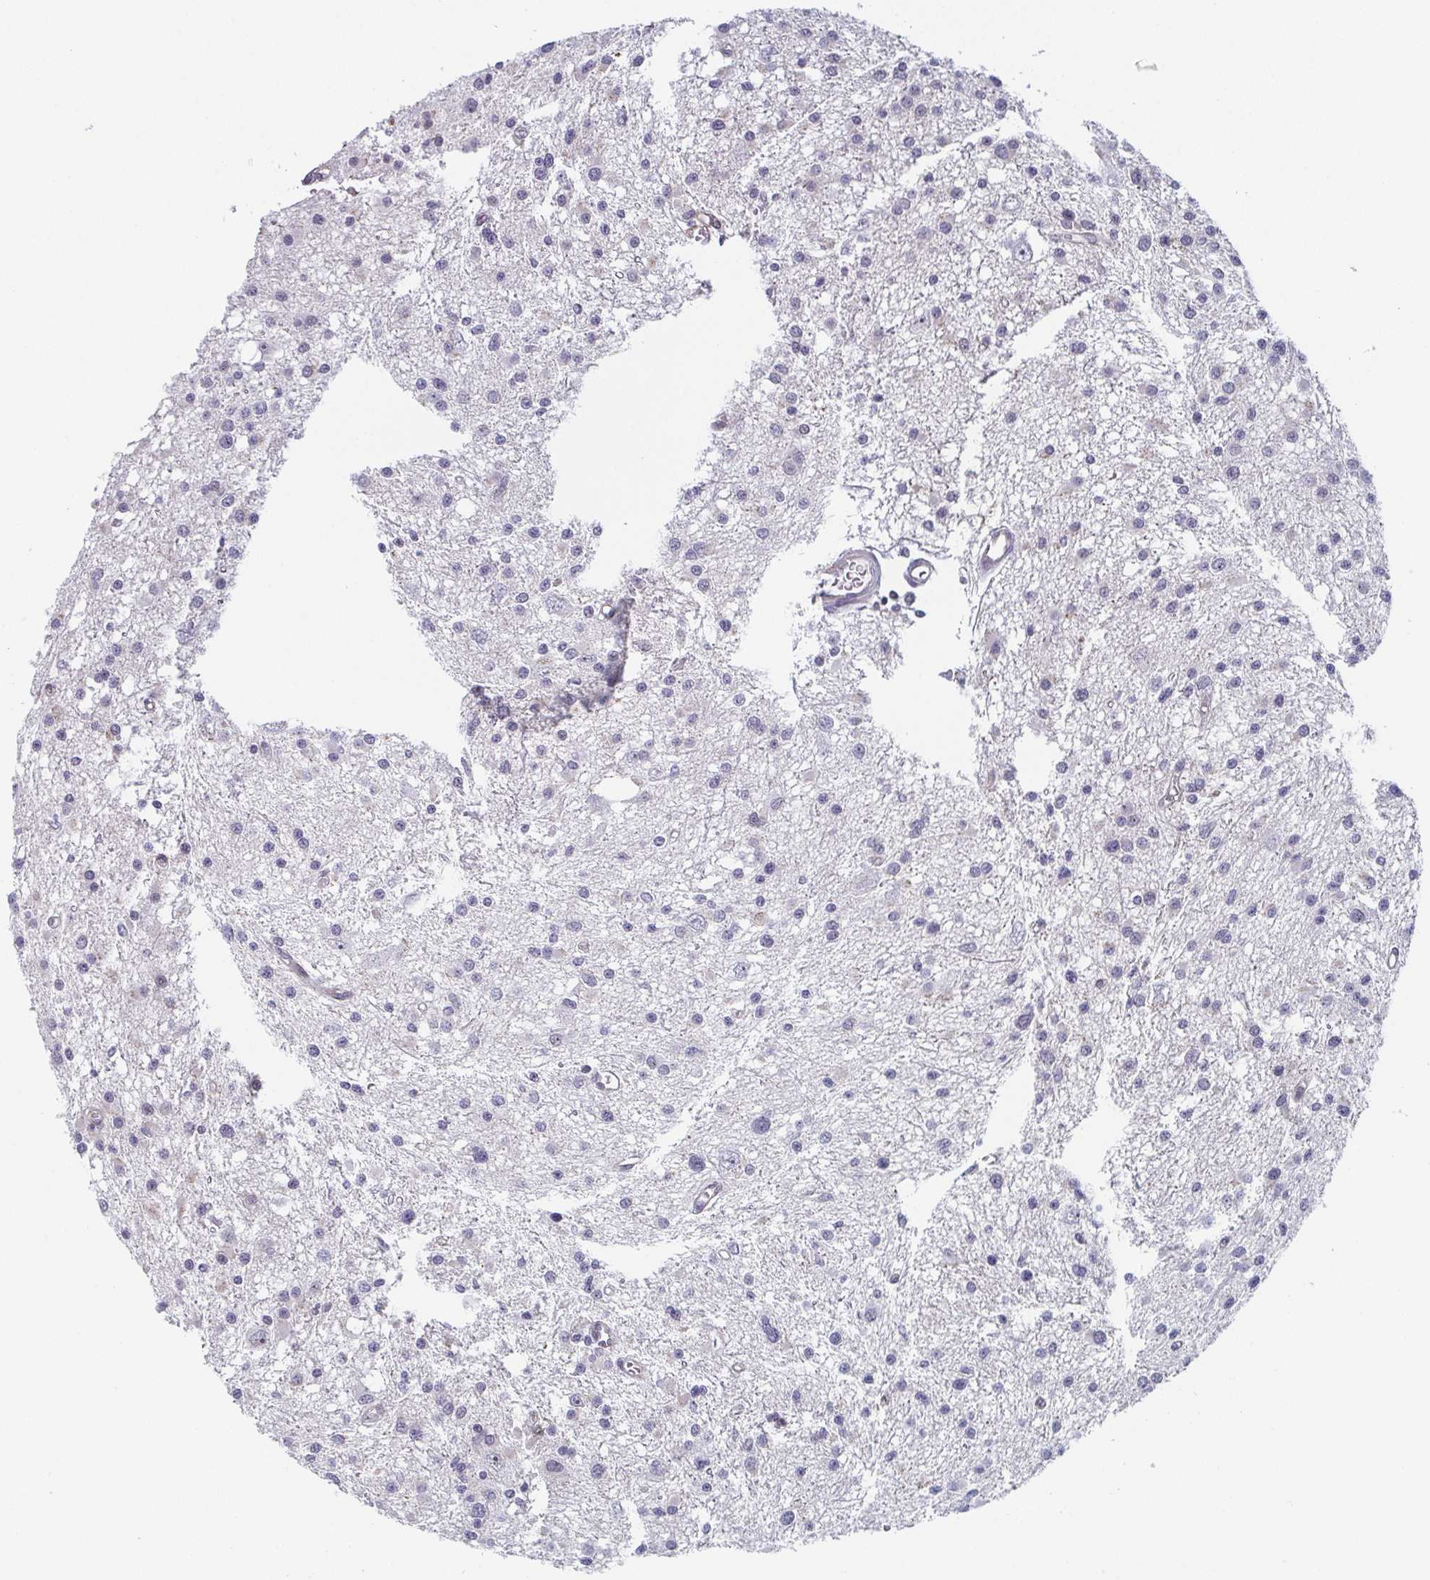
{"staining": {"intensity": "negative", "quantity": "none", "location": "none"}, "tissue": "glioma", "cell_type": "Tumor cells", "image_type": "cancer", "snomed": [{"axis": "morphology", "description": "Glioma, malignant, High grade"}, {"axis": "topography", "description": "Brain"}], "caption": "An image of human malignant glioma (high-grade) is negative for staining in tumor cells. Brightfield microscopy of immunohistochemistry (IHC) stained with DAB (3,3'-diaminobenzidine) (brown) and hematoxylin (blue), captured at high magnification.", "gene": "EXOSC7", "patient": {"sex": "male", "age": 54}}